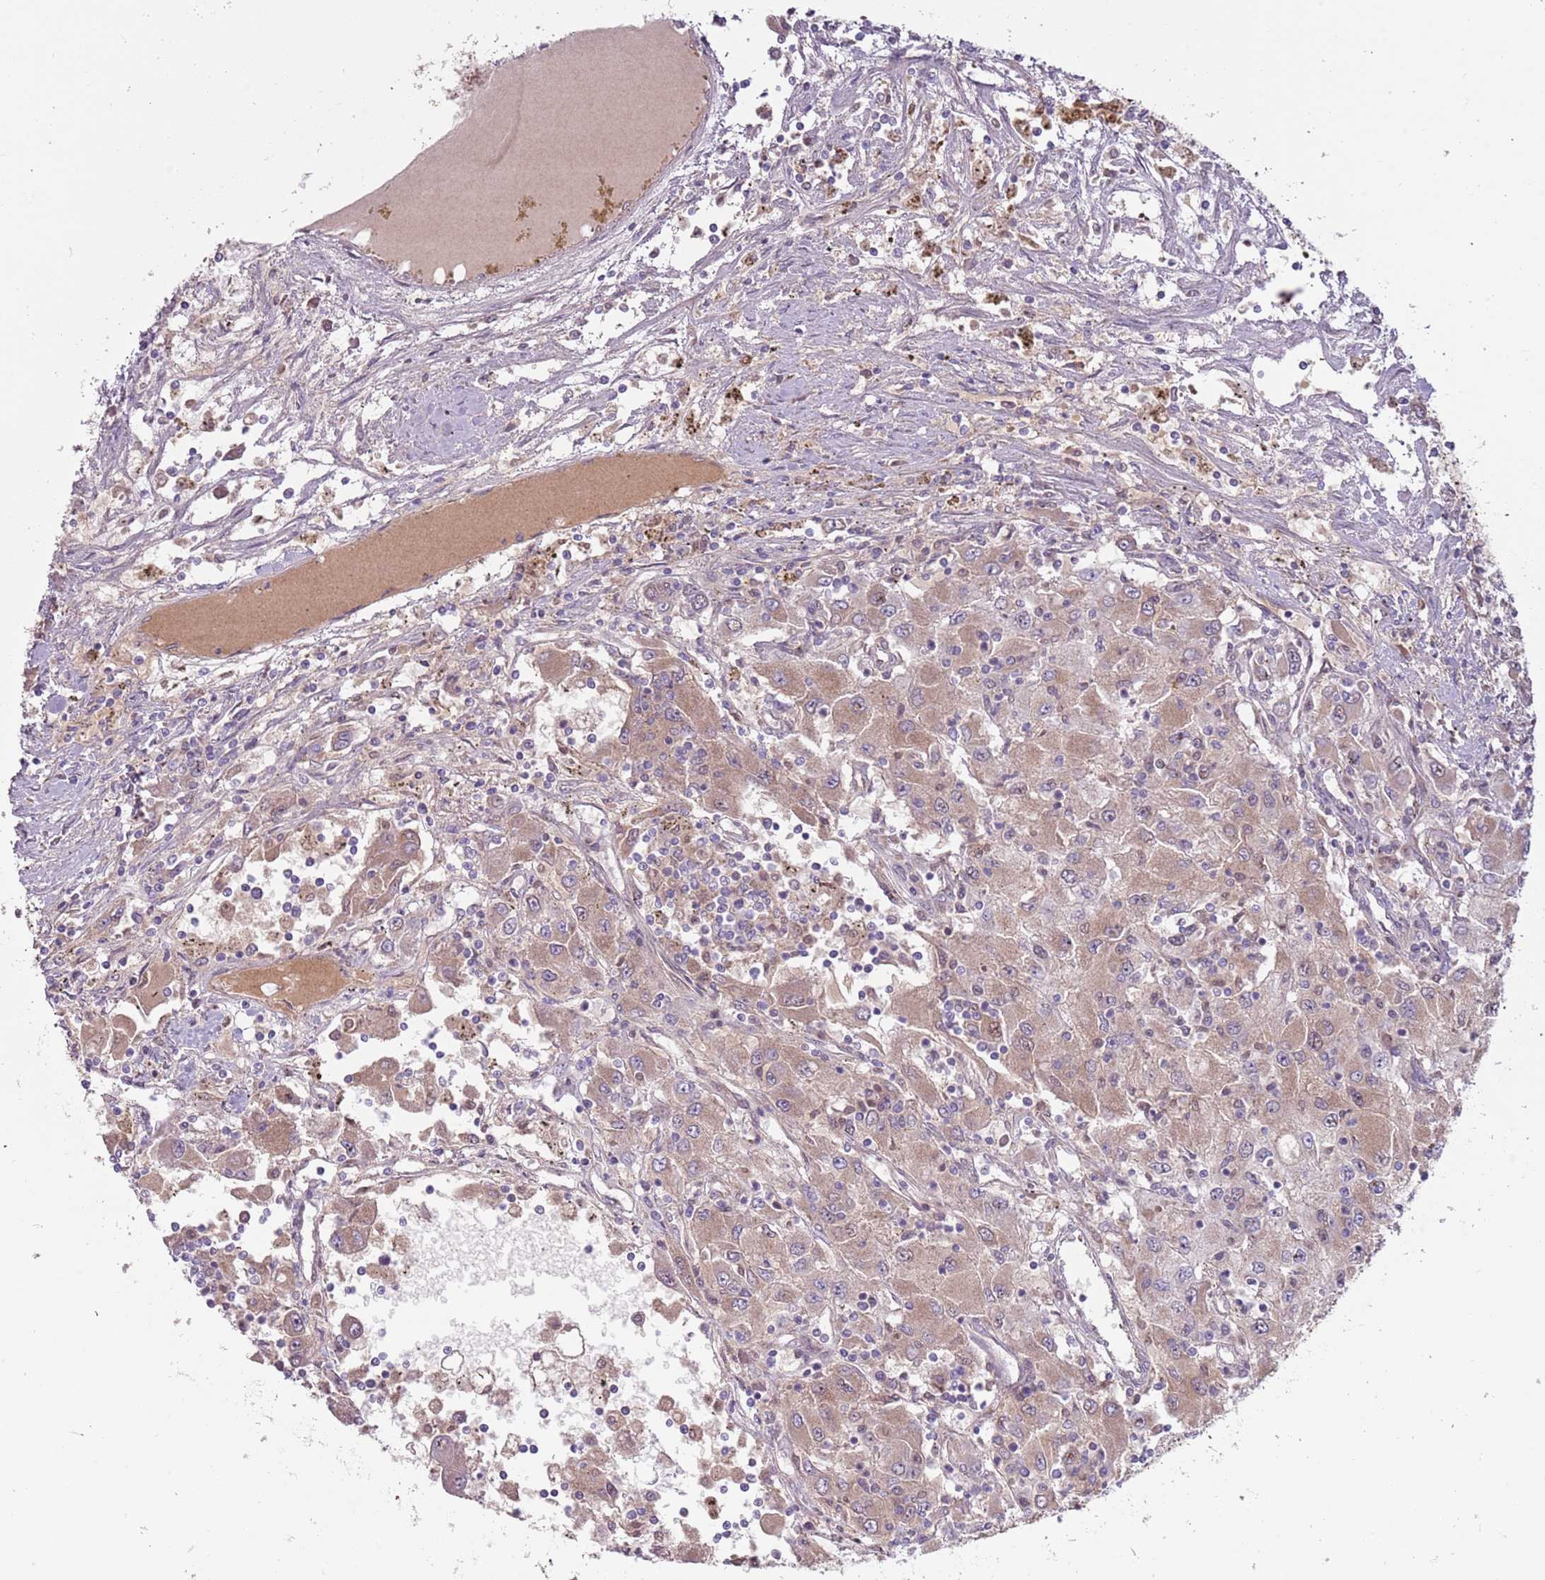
{"staining": {"intensity": "moderate", "quantity": ">75%", "location": "cytoplasmic/membranous"}, "tissue": "renal cancer", "cell_type": "Tumor cells", "image_type": "cancer", "snomed": [{"axis": "morphology", "description": "Adenocarcinoma, NOS"}, {"axis": "topography", "description": "Kidney"}], "caption": "Immunohistochemical staining of renal cancer (adenocarcinoma) reveals moderate cytoplasmic/membranous protein staining in about >75% of tumor cells.", "gene": "SYS1", "patient": {"sex": "female", "age": 67}}